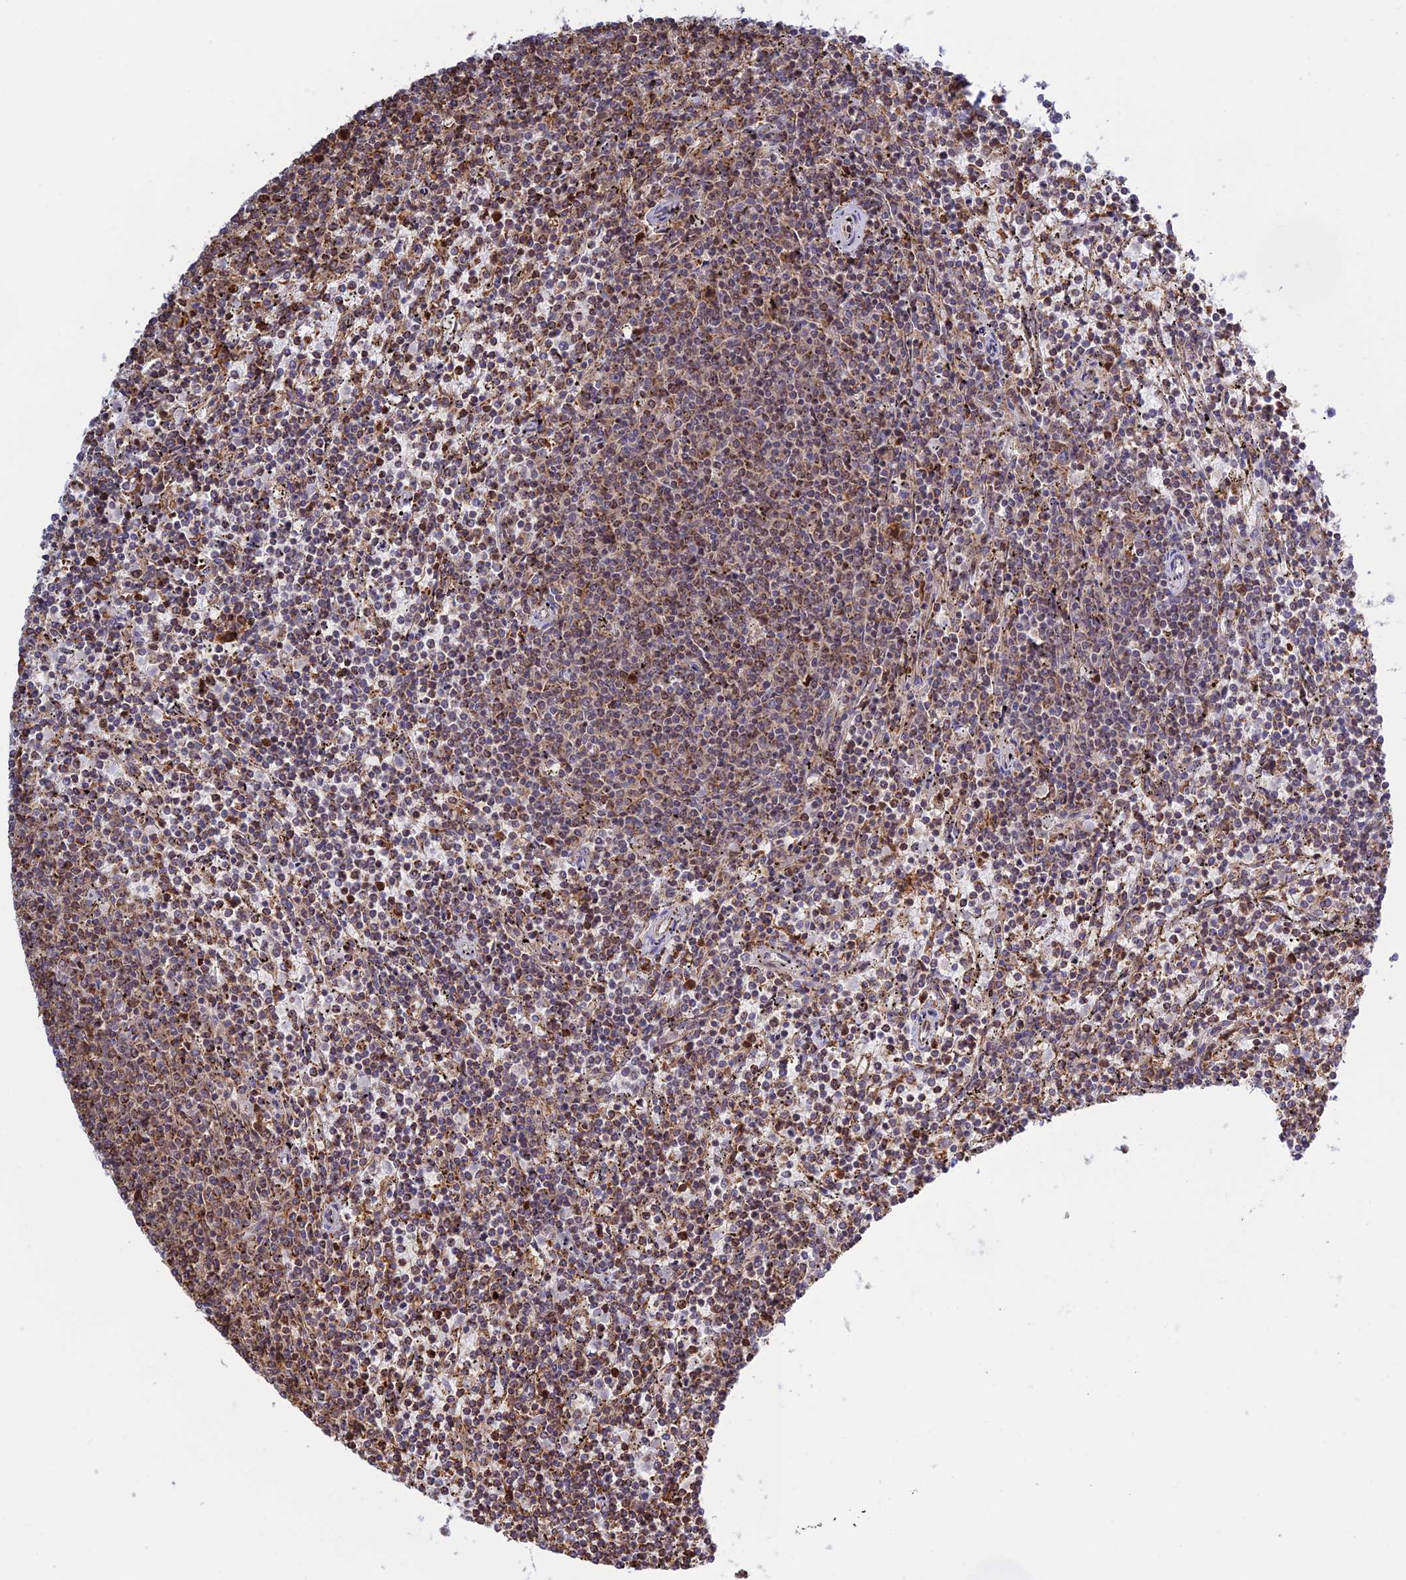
{"staining": {"intensity": "moderate", "quantity": "25%-75%", "location": "cytoplasmic/membranous,nuclear"}, "tissue": "lymphoma", "cell_type": "Tumor cells", "image_type": "cancer", "snomed": [{"axis": "morphology", "description": "Malignant lymphoma, non-Hodgkin's type, Low grade"}, {"axis": "topography", "description": "Spleen"}], "caption": "Lymphoma stained with a protein marker demonstrates moderate staining in tumor cells.", "gene": "POLR1G", "patient": {"sex": "female", "age": 50}}